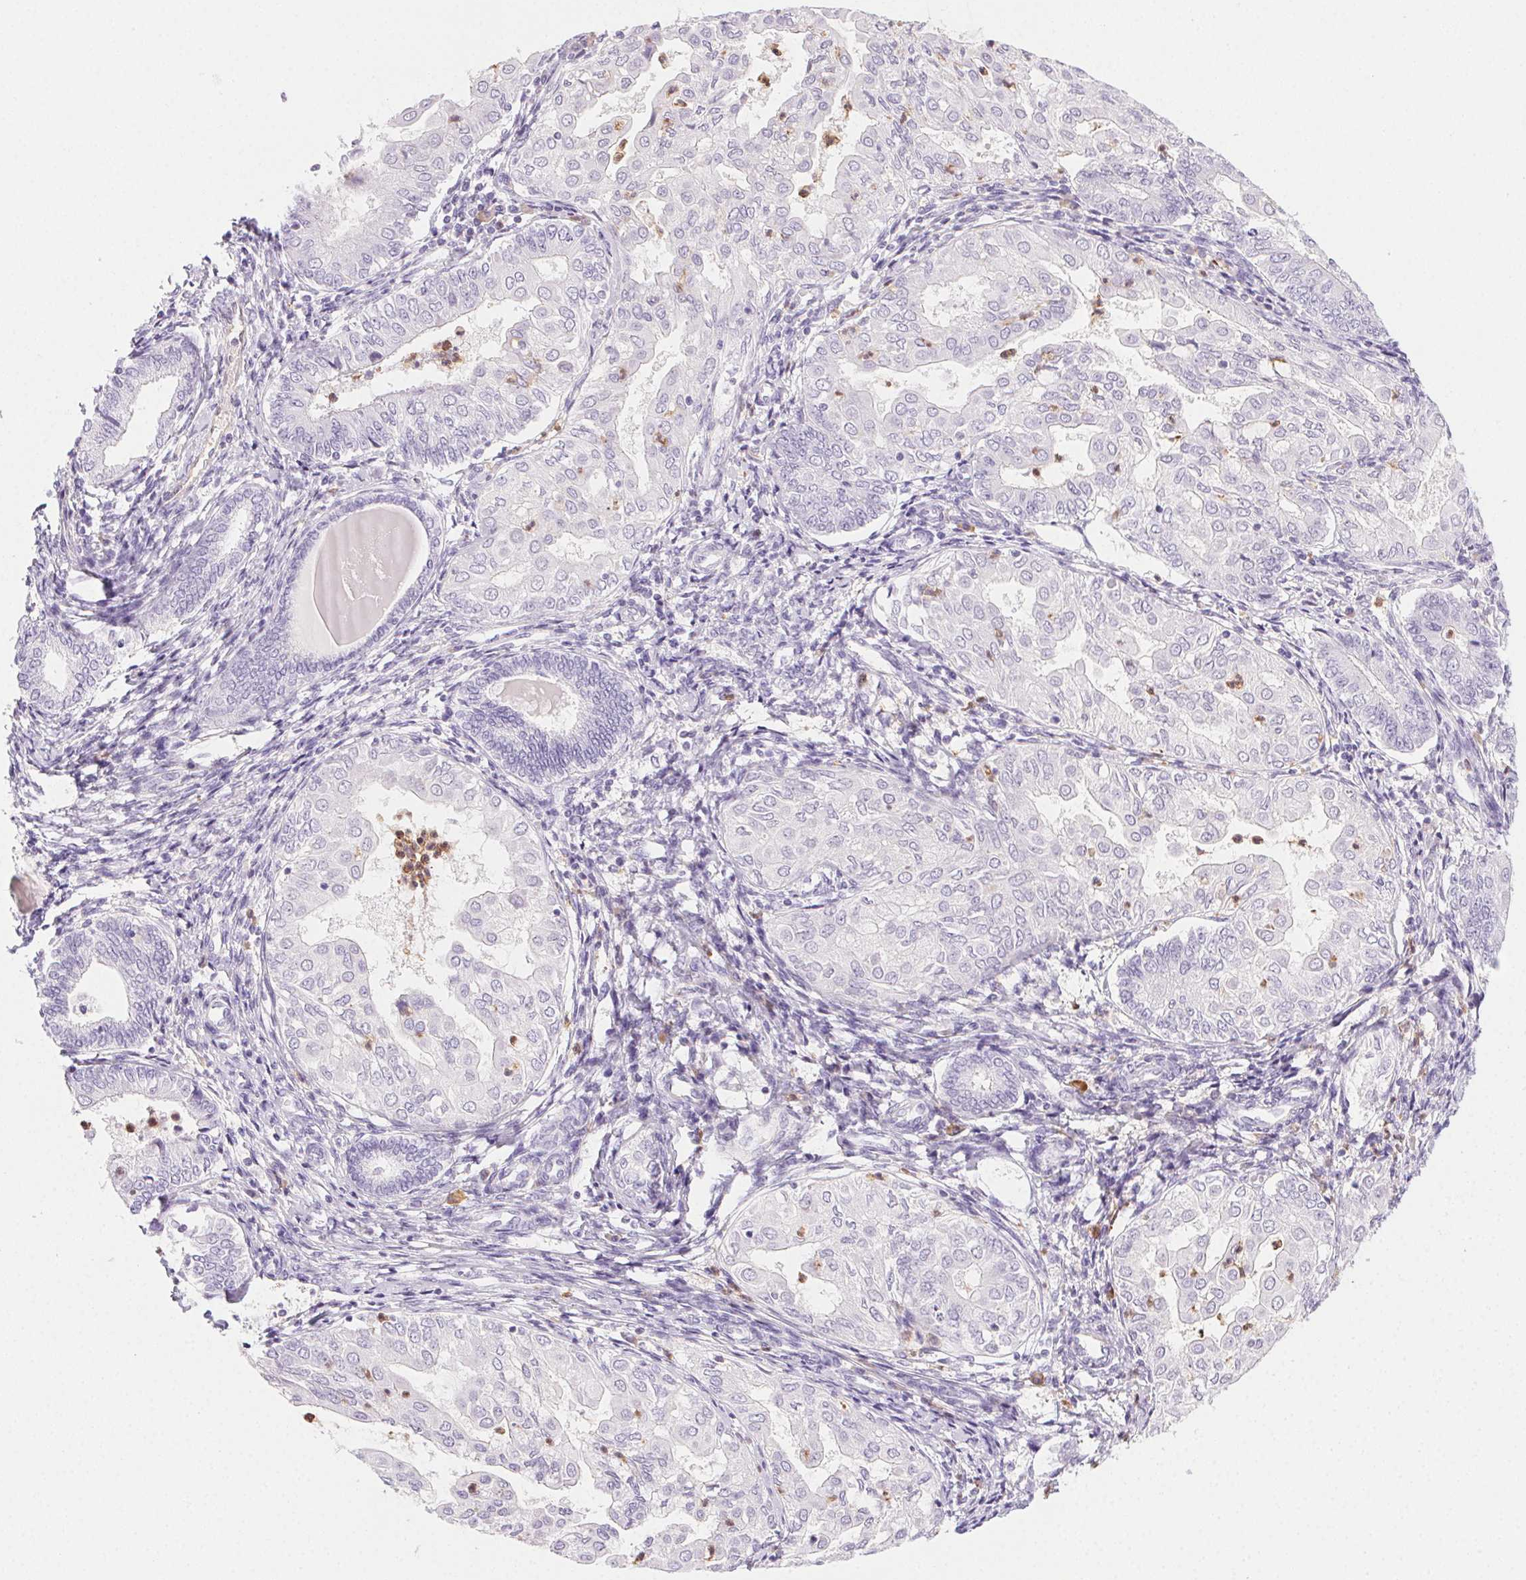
{"staining": {"intensity": "negative", "quantity": "none", "location": "none"}, "tissue": "endometrial cancer", "cell_type": "Tumor cells", "image_type": "cancer", "snomed": [{"axis": "morphology", "description": "Adenocarcinoma, NOS"}, {"axis": "topography", "description": "Endometrium"}], "caption": "Immunohistochemical staining of human endometrial adenocarcinoma shows no significant positivity in tumor cells. (Immunohistochemistry, brightfield microscopy, high magnification).", "gene": "TMEM45A", "patient": {"sex": "female", "age": 68}}